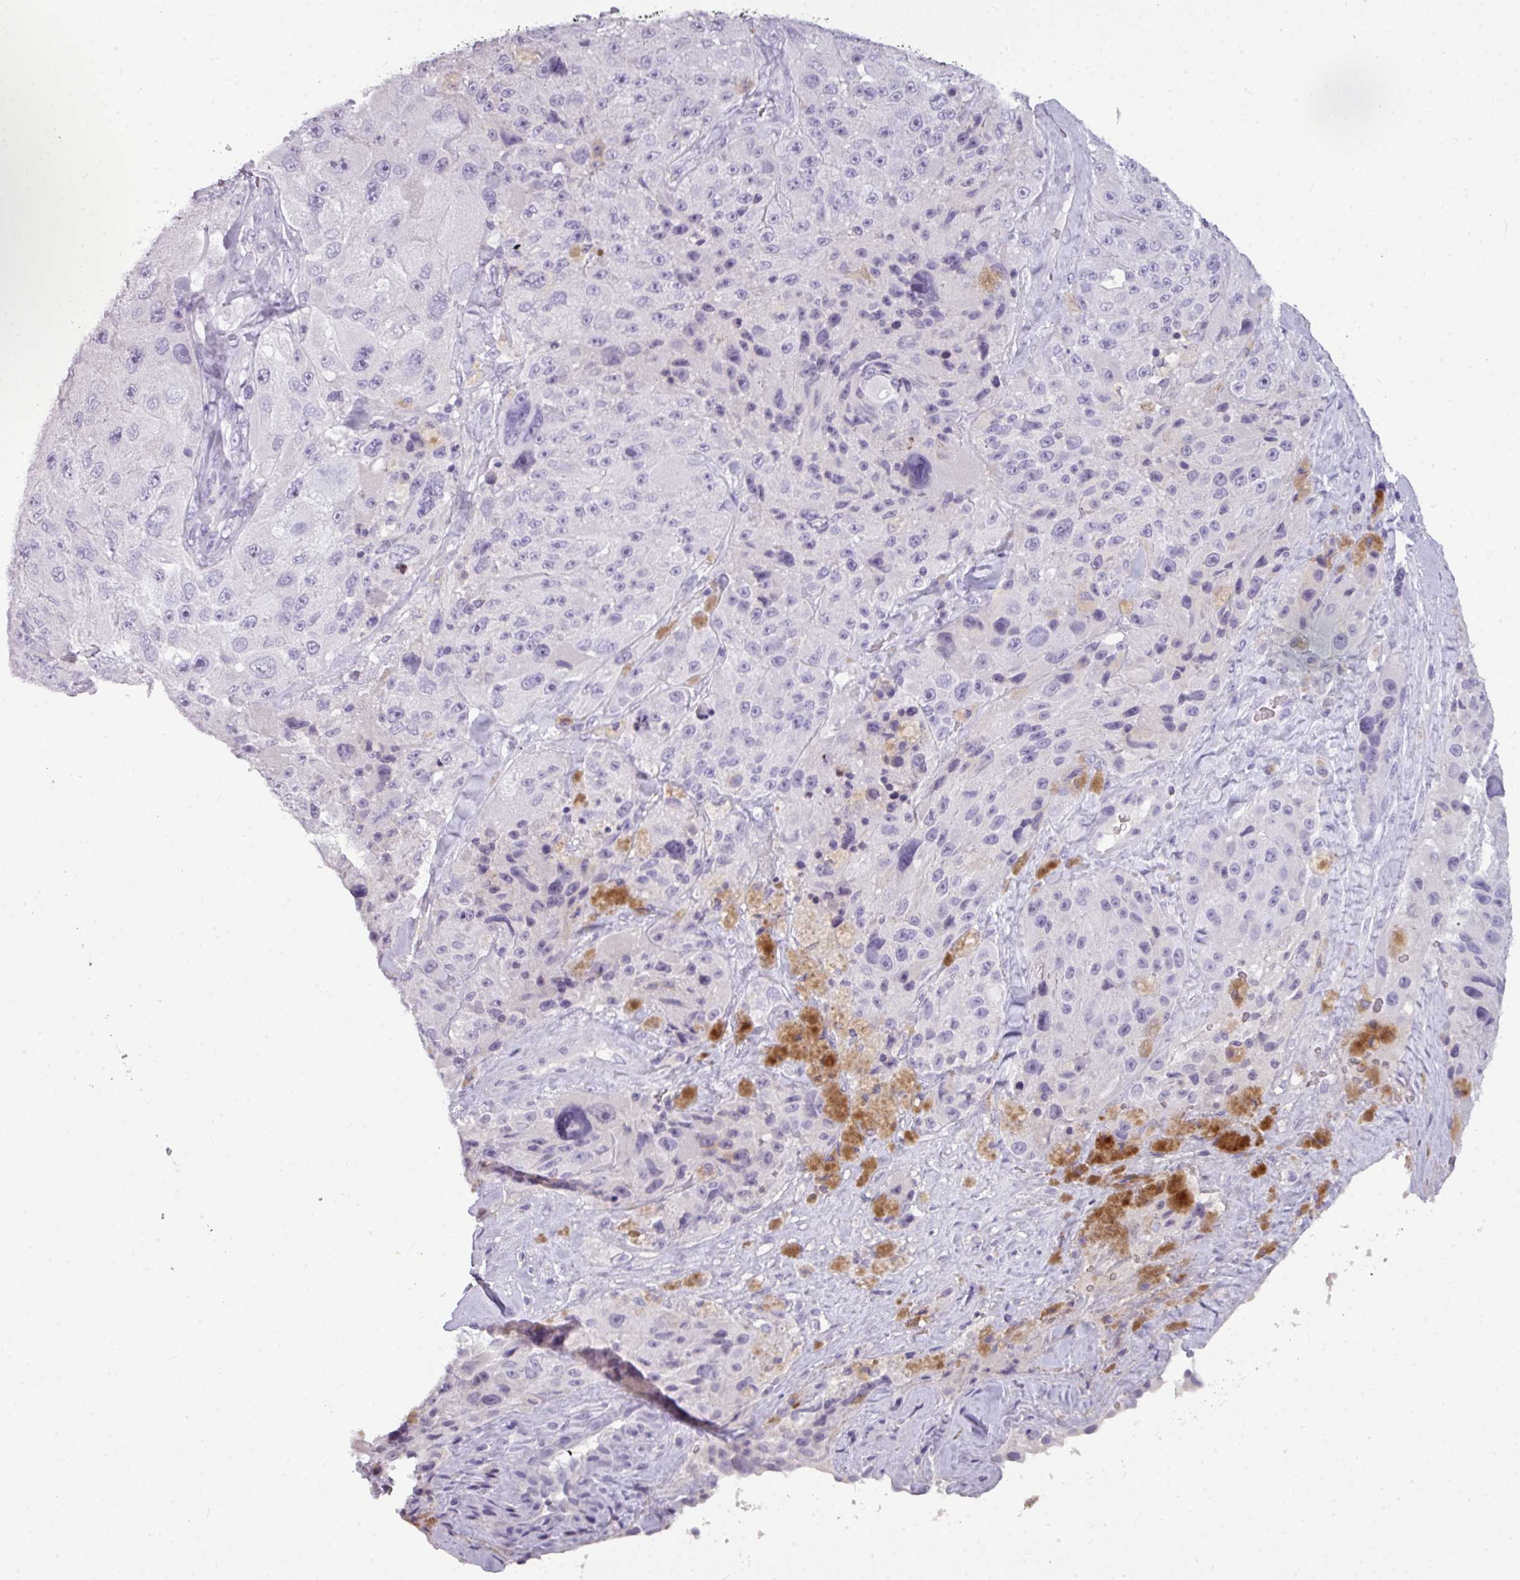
{"staining": {"intensity": "negative", "quantity": "none", "location": "none"}, "tissue": "melanoma", "cell_type": "Tumor cells", "image_type": "cancer", "snomed": [{"axis": "morphology", "description": "Malignant melanoma, Metastatic site"}, {"axis": "topography", "description": "Lymph node"}], "caption": "Immunohistochemical staining of human melanoma shows no significant positivity in tumor cells.", "gene": "TMEM91", "patient": {"sex": "male", "age": 62}}